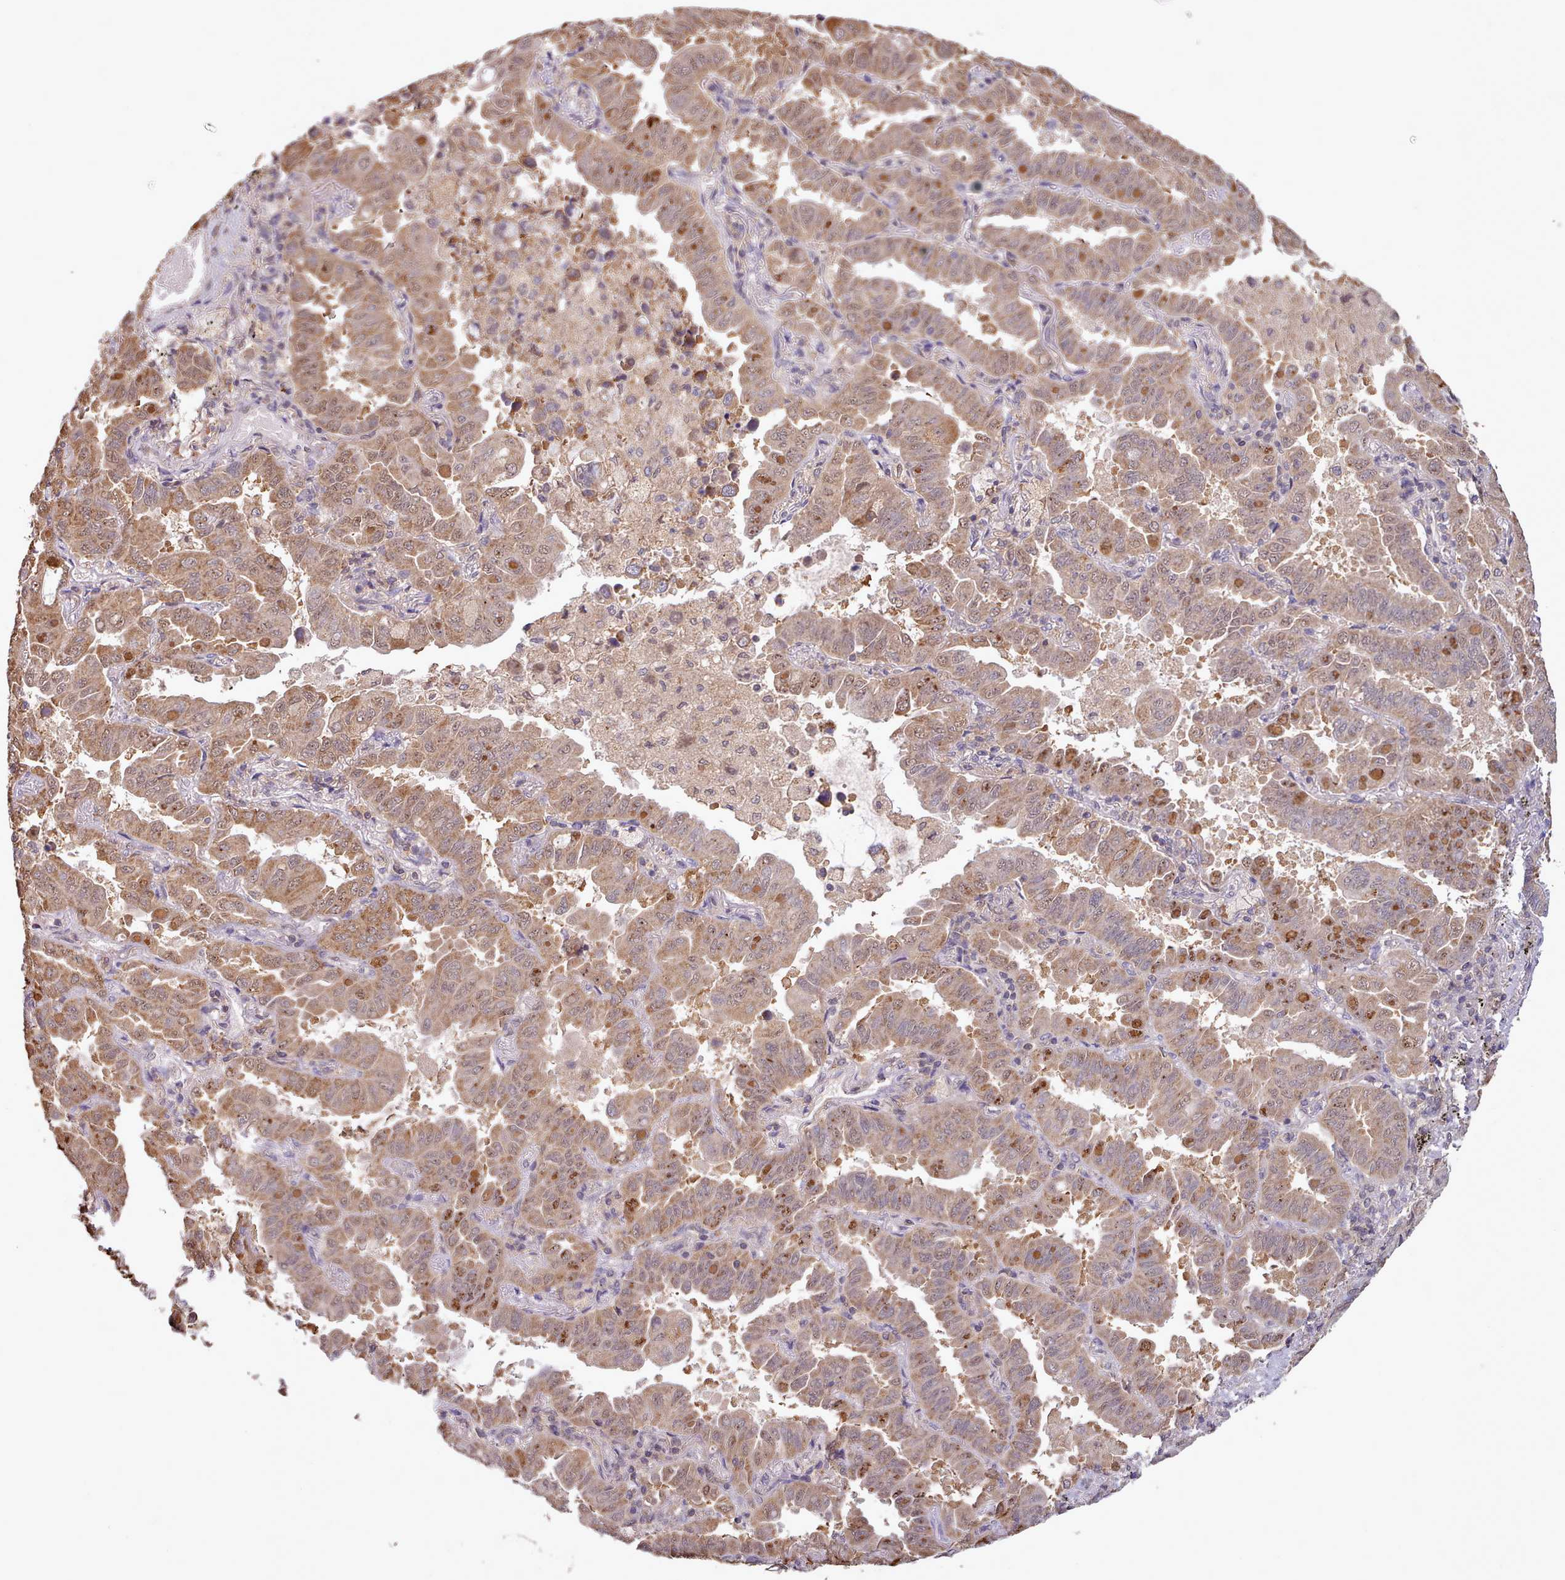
{"staining": {"intensity": "moderate", "quantity": ">75%", "location": "cytoplasmic/membranous,nuclear"}, "tissue": "lung cancer", "cell_type": "Tumor cells", "image_type": "cancer", "snomed": [{"axis": "morphology", "description": "Adenocarcinoma, NOS"}, {"axis": "topography", "description": "Lung"}], "caption": "Immunohistochemical staining of human lung cancer shows moderate cytoplasmic/membranous and nuclear protein staining in approximately >75% of tumor cells. (DAB = brown stain, brightfield microscopy at high magnification).", "gene": "PIP4P1", "patient": {"sex": "male", "age": 64}}